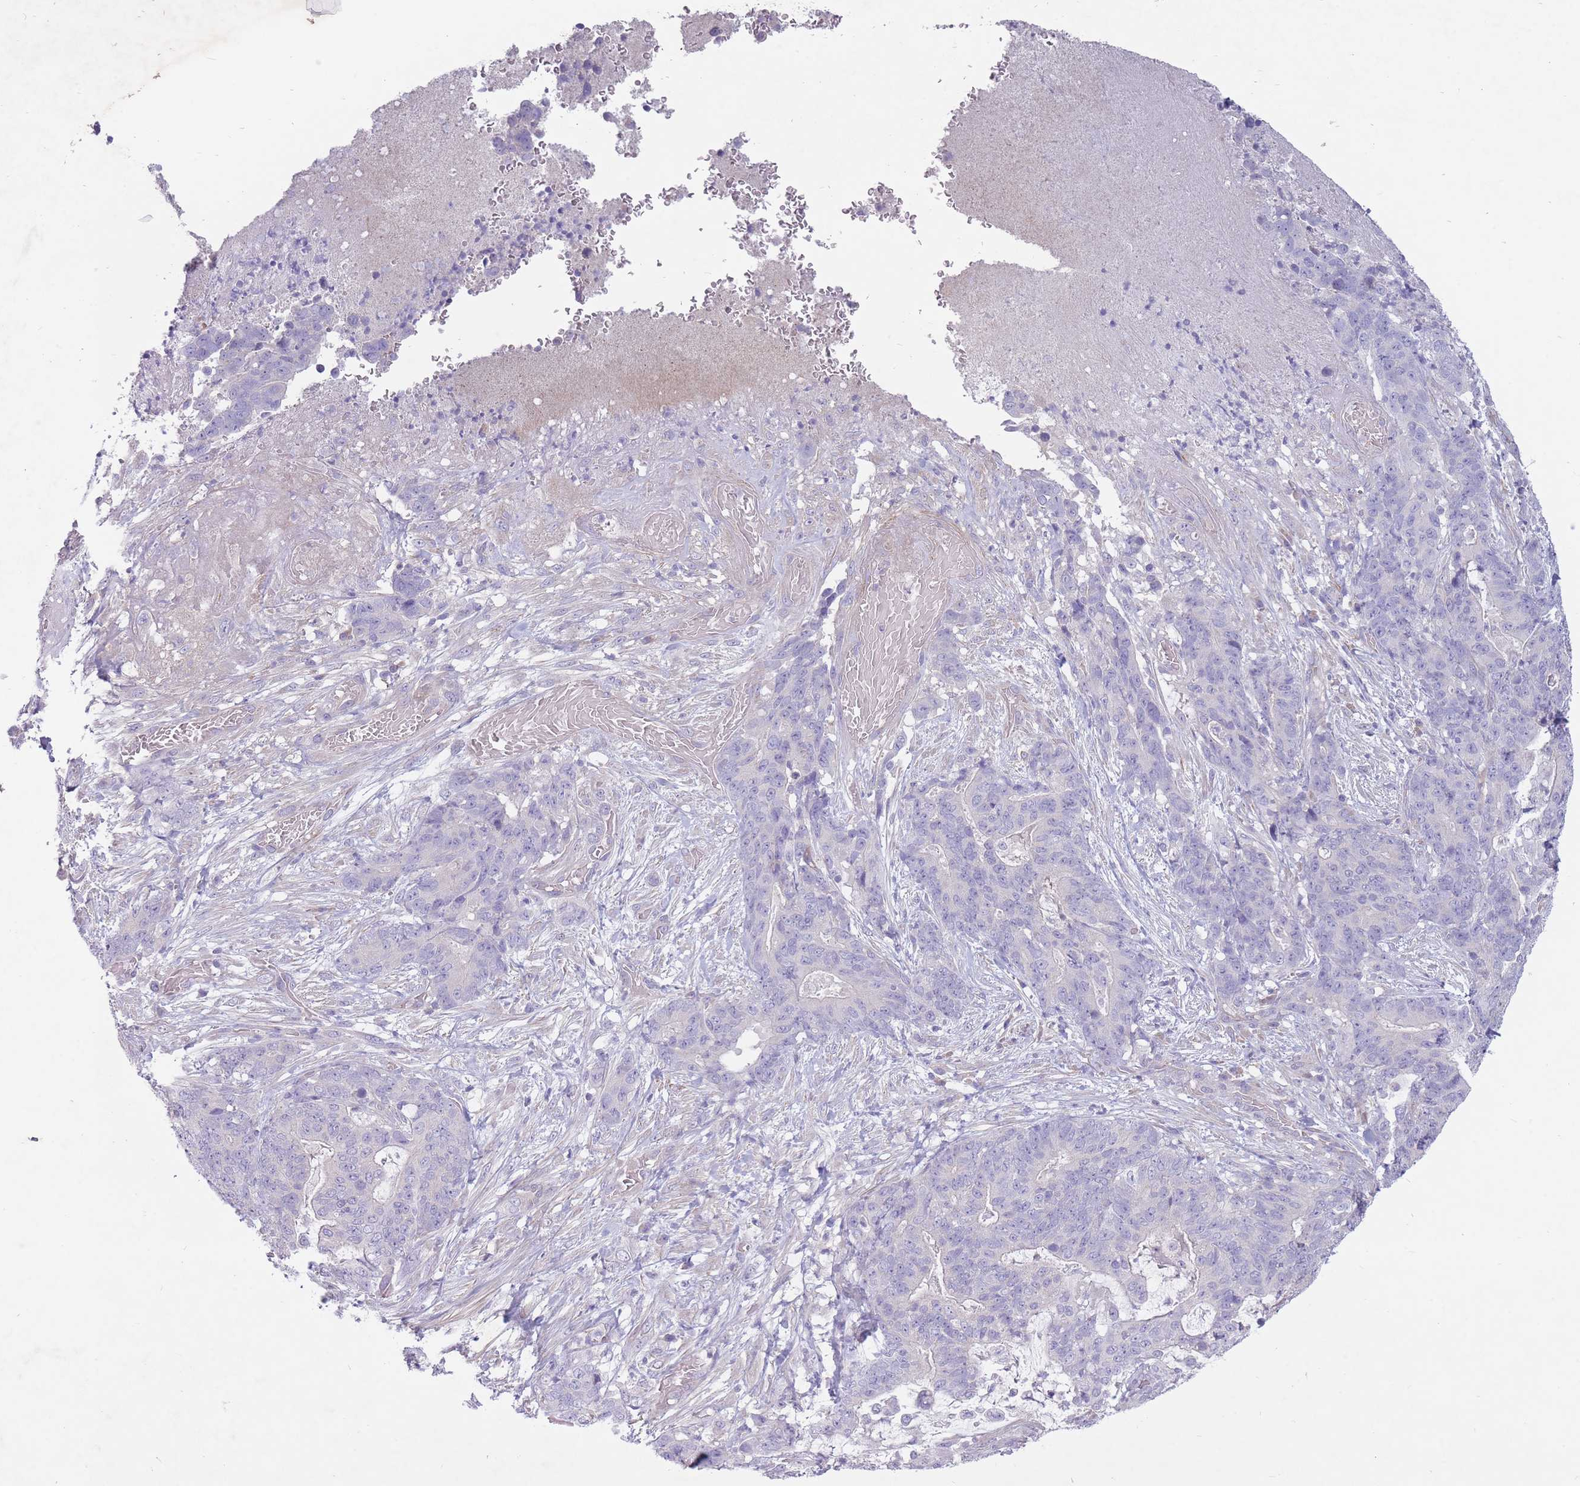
{"staining": {"intensity": "negative", "quantity": "none", "location": "none"}, "tissue": "stomach cancer", "cell_type": "Tumor cells", "image_type": "cancer", "snomed": [{"axis": "morphology", "description": "Normal tissue, NOS"}, {"axis": "morphology", "description": "Adenocarcinoma, NOS"}, {"axis": "topography", "description": "Stomach"}], "caption": "Stomach cancer (adenocarcinoma) stained for a protein using immunohistochemistry (IHC) displays no expression tumor cells.", "gene": "PNPLA5", "patient": {"sex": "female", "age": 64}}